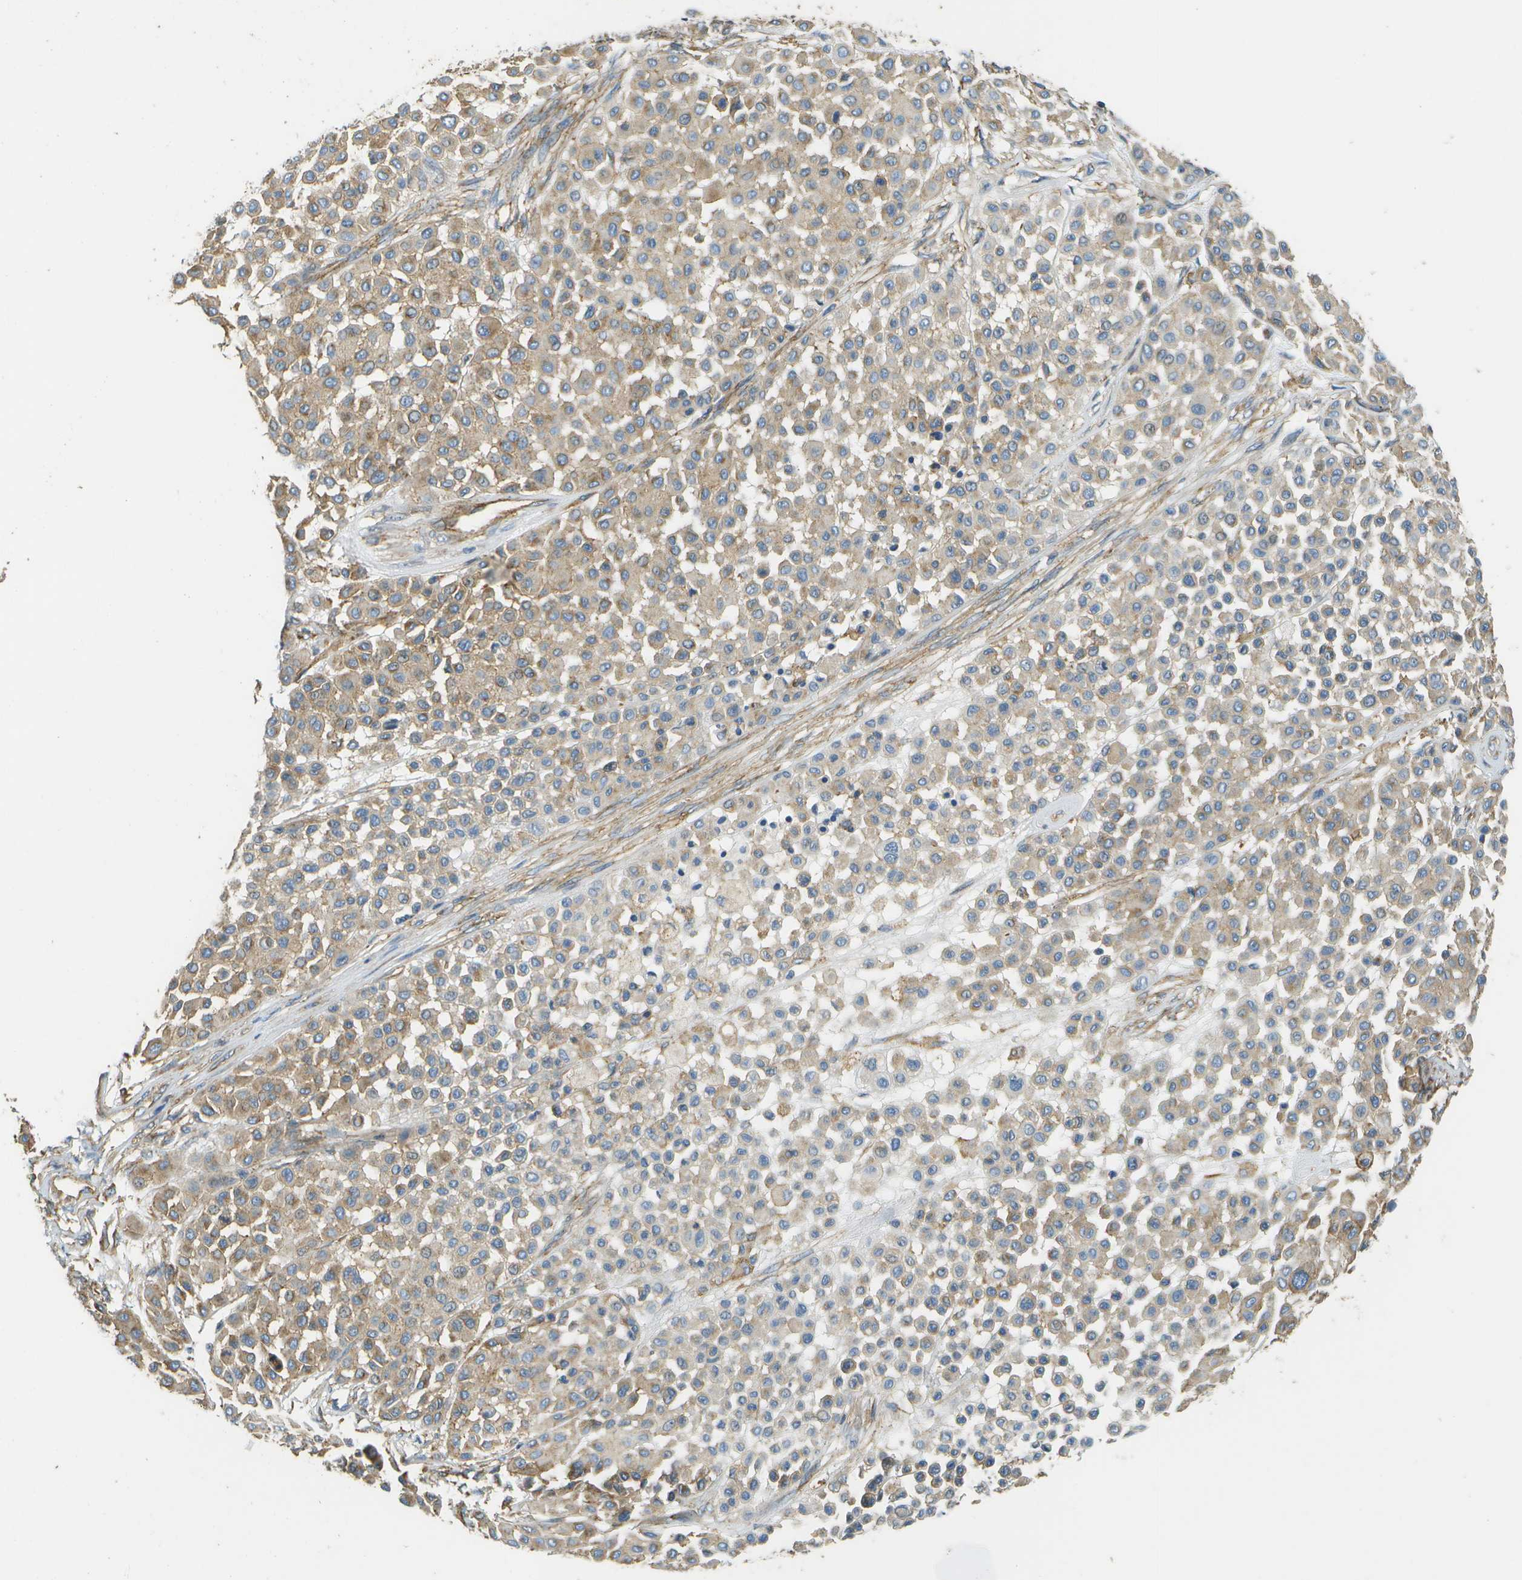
{"staining": {"intensity": "weak", "quantity": "25%-75%", "location": "cytoplasmic/membranous"}, "tissue": "melanoma", "cell_type": "Tumor cells", "image_type": "cancer", "snomed": [{"axis": "morphology", "description": "Malignant melanoma, Metastatic site"}, {"axis": "topography", "description": "Soft tissue"}], "caption": "Protein staining demonstrates weak cytoplasmic/membranous staining in about 25%-75% of tumor cells in melanoma.", "gene": "CLTC", "patient": {"sex": "male", "age": 41}}